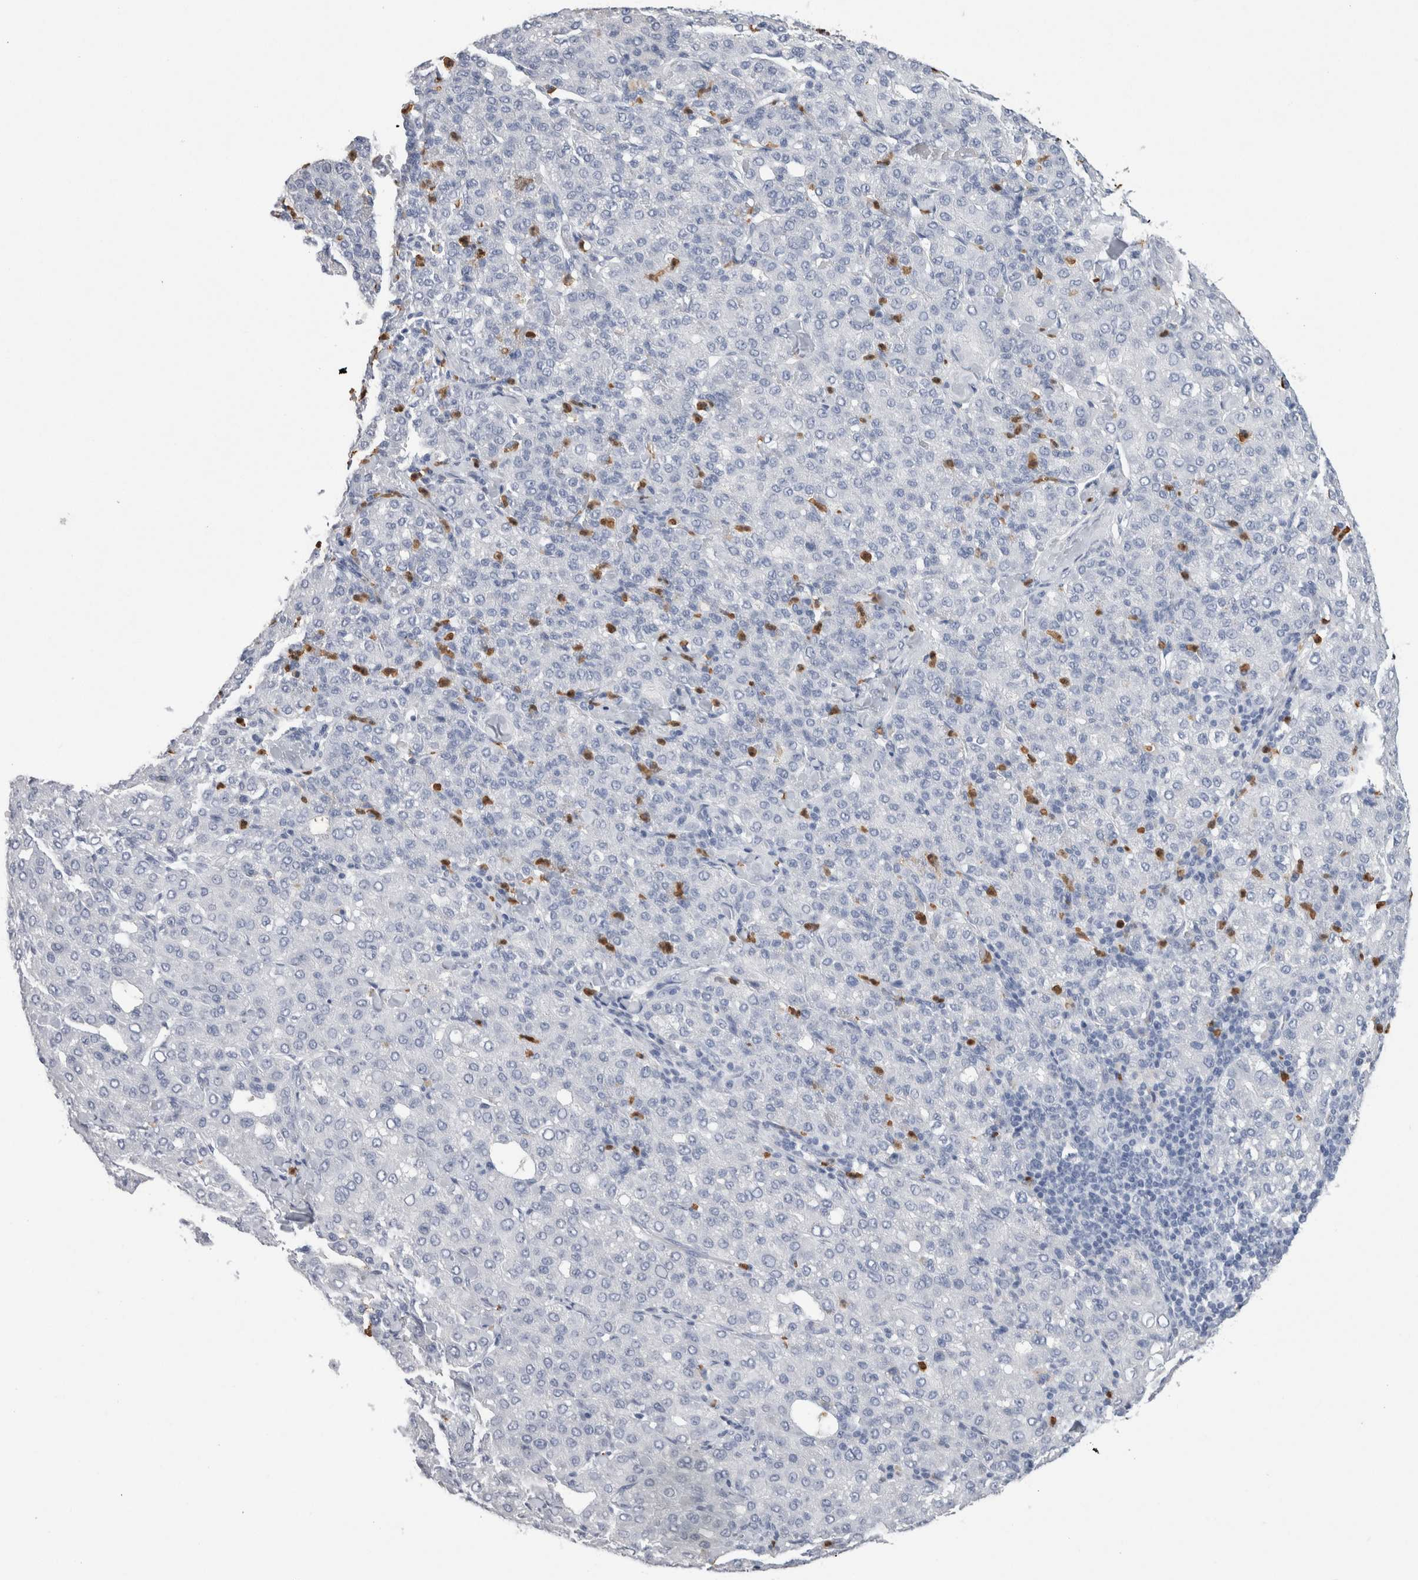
{"staining": {"intensity": "negative", "quantity": "none", "location": "none"}, "tissue": "liver cancer", "cell_type": "Tumor cells", "image_type": "cancer", "snomed": [{"axis": "morphology", "description": "Carcinoma, Hepatocellular, NOS"}, {"axis": "topography", "description": "Liver"}], "caption": "This is an IHC histopathology image of human hepatocellular carcinoma (liver). There is no staining in tumor cells.", "gene": "S100A12", "patient": {"sex": "male", "age": 65}}